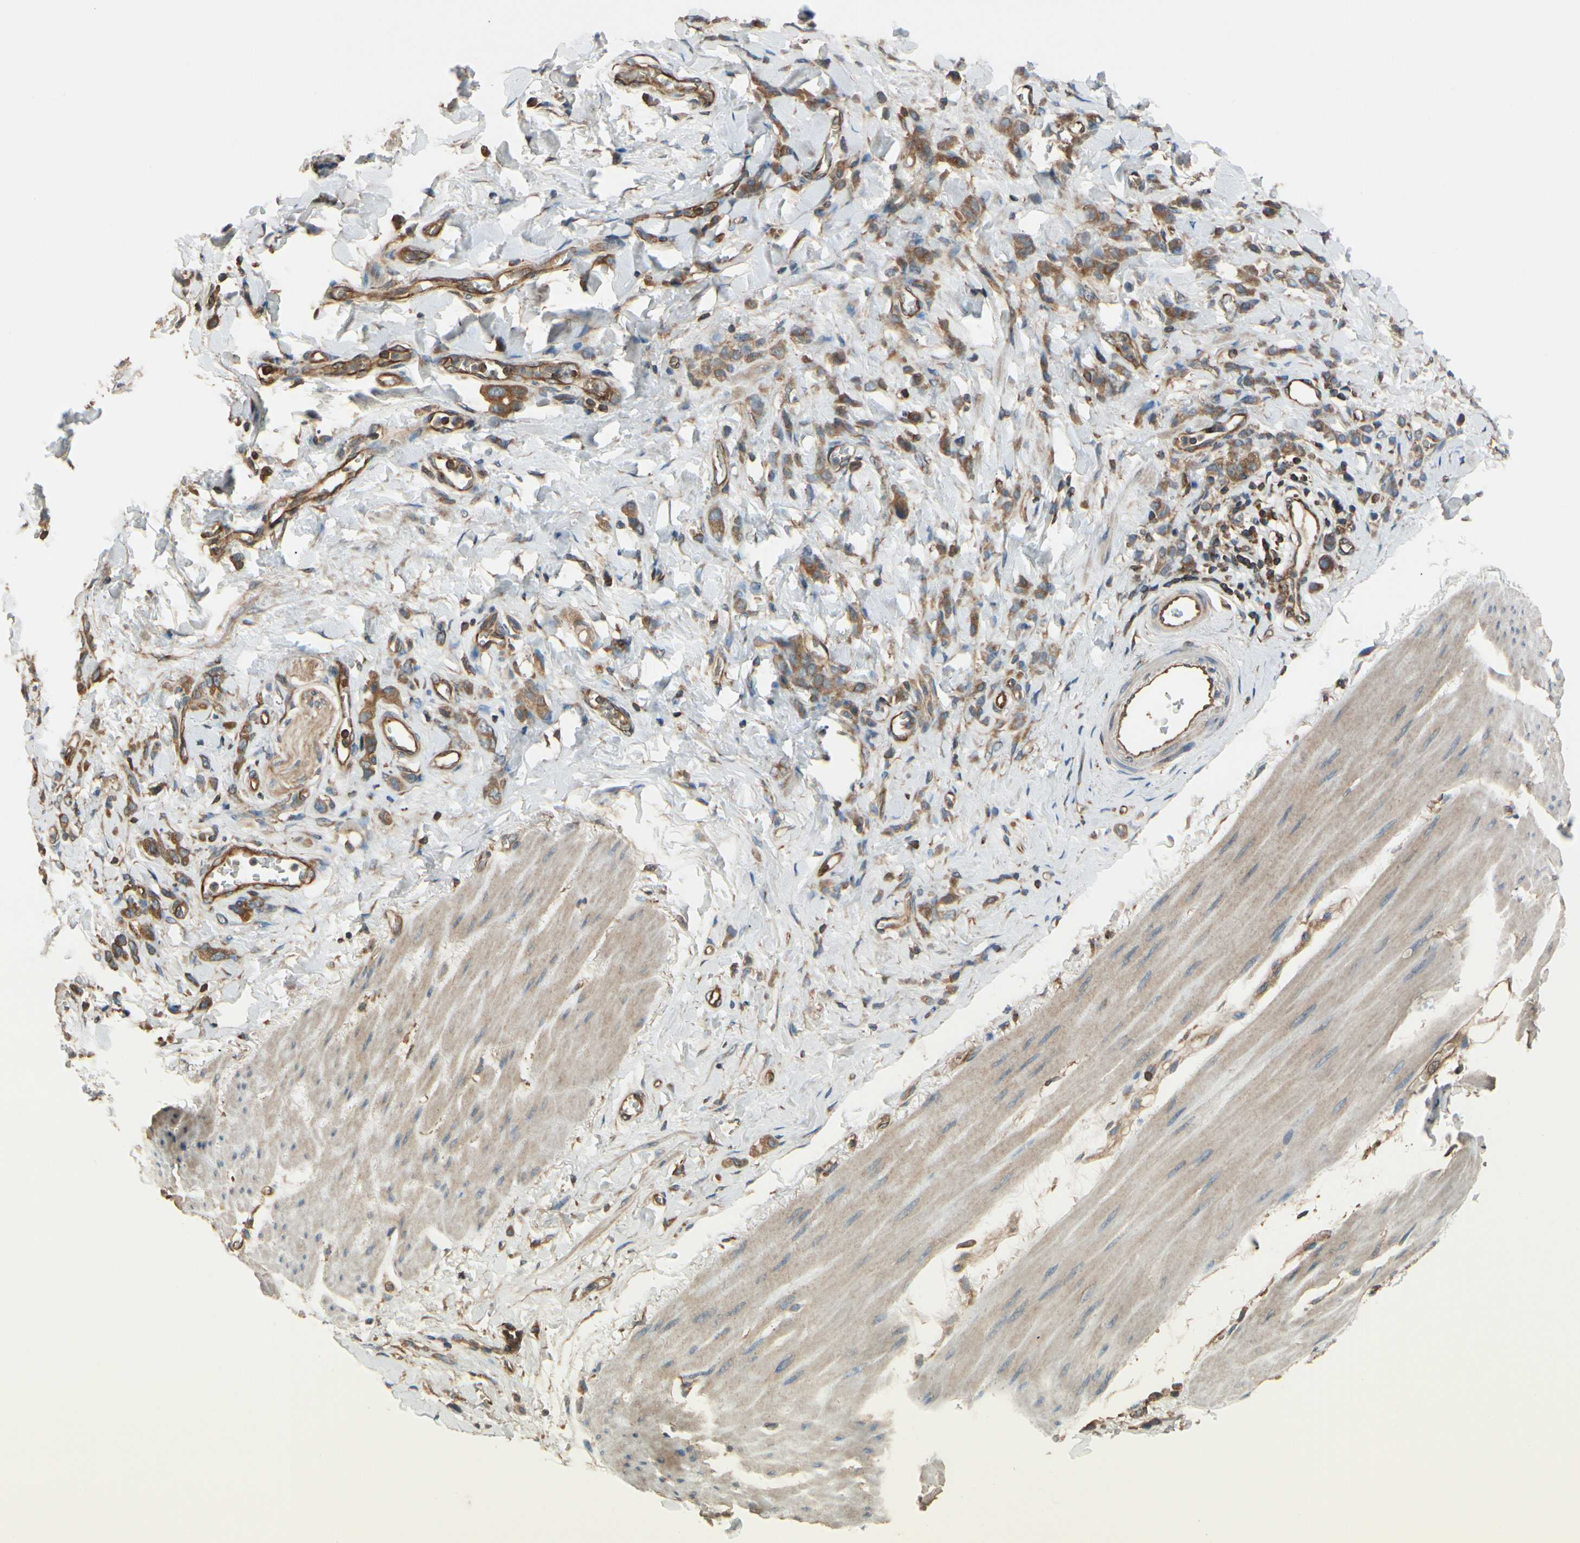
{"staining": {"intensity": "moderate", "quantity": "25%-75%", "location": "cytoplasmic/membranous"}, "tissue": "stomach cancer", "cell_type": "Tumor cells", "image_type": "cancer", "snomed": [{"axis": "morphology", "description": "Adenocarcinoma, NOS"}, {"axis": "topography", "description": "Stomach"}], "caption": "Immunohistochemical staining of stomach adenocarcinoma demonstrates medium levels of moderate cytoplasmic/membranous protein positivity in approximately 25%-75% of tumor cells. (brown staining indicates protein expression, while blue staining denotes nuclei).", "gene": "EPS15", "patient": {"sex": "male", "age": 82}}